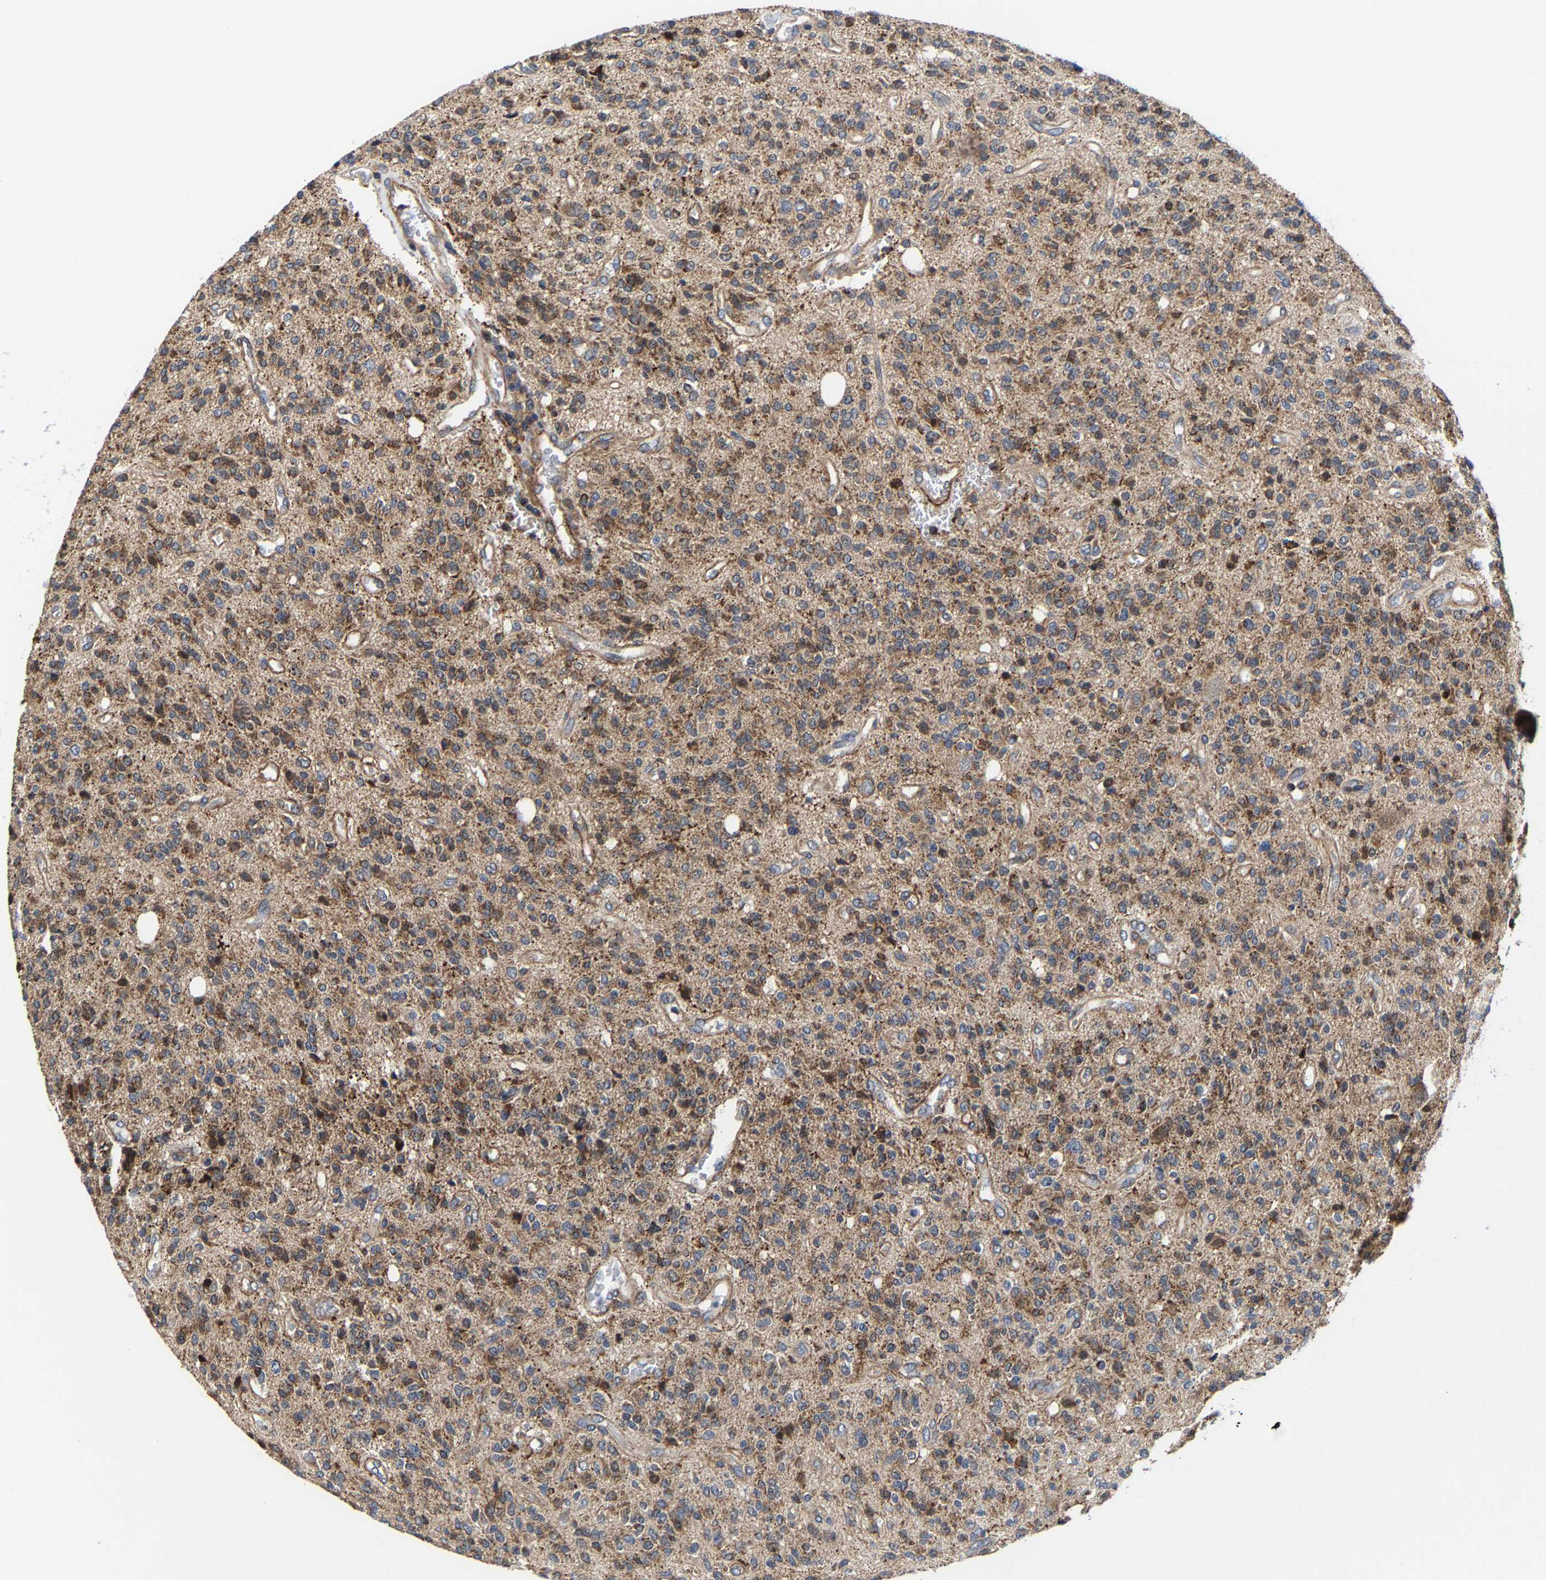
{"staining": {"intensity": "moderate", "quantity": ">75%", "location": "cytoplasmic/membranous"}, "tissue": "glioma", "cell_type": "Tumor cells", "image_type": "cancer", "snomed": [{"axis": "morphology", "description": "Glioma, malignant, High grade"}, {"axis": "topography", "description": "Brain"}], "caption": "Immunohistochemistry (IHC) (DAB (3,3'-diaminobenzidine)) staining of human glioma displays moderate cytoplasmic/membranous protein expression in approximately >75% of tumor cells.", "gene": "PFKFB3", "patient": {"sex": "male", "age": 34}}